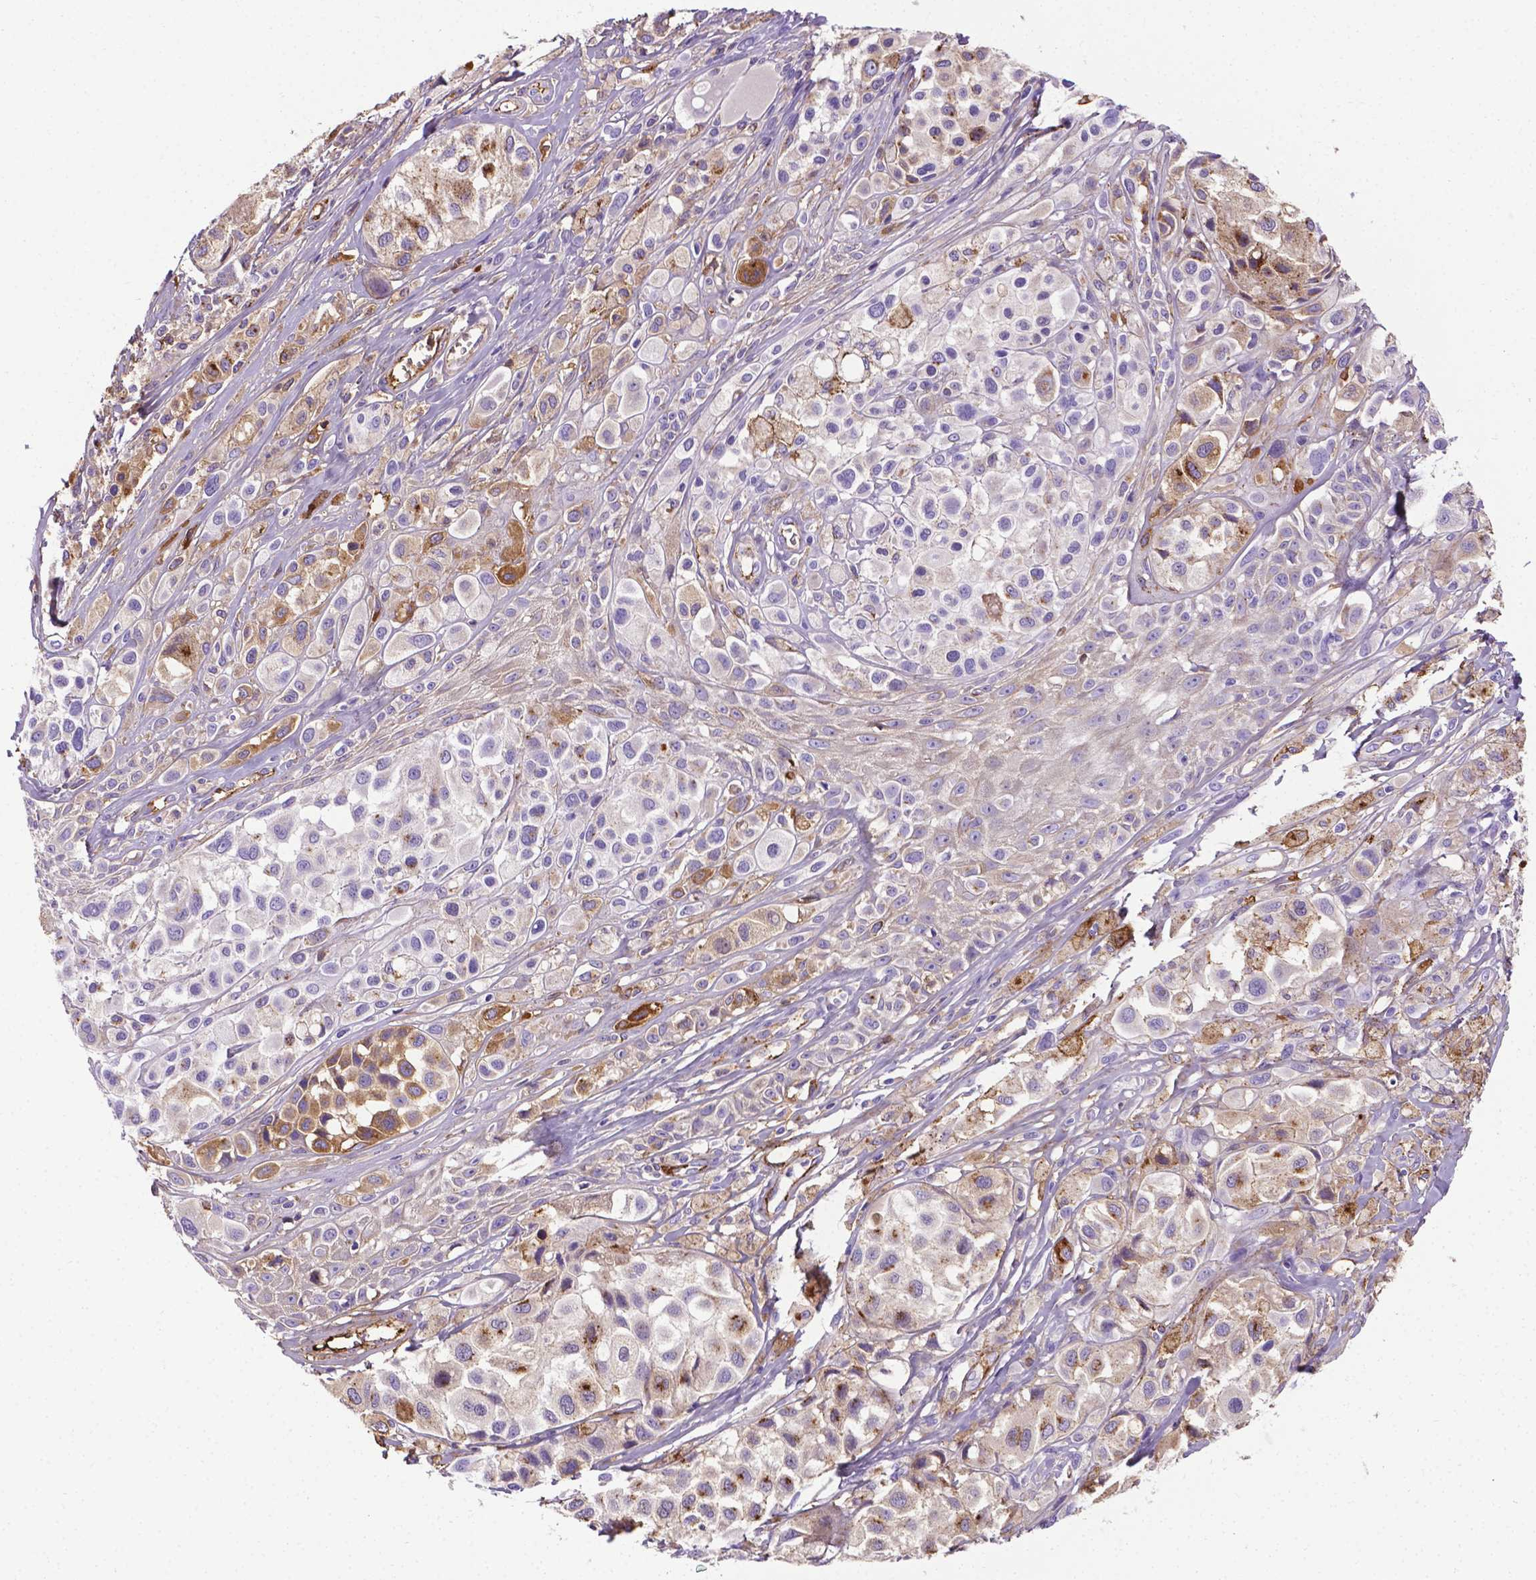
{"staining": {"intensity": "strong", "quantity": "<25%", "location": "cytoplasmic/membranous"}, "tissue": "melanoma", "cell_type": "Tumor cells", "image_type": "cancer", "snomed": [{"axis": "morphology", "description": "Malignant melanoma, NOS"}, {"axis": "topography", "description": "Skin"}], "caption": "DAB (3,3'-diaminobenzidine) immunohistochemical staining of human melanoma shows strong cytoplasmic/membranous protein staining in about <25% of tumor cells. Using DAB (3,3'-diaminobenzidine) (brown) and hematoxylin (blue) stains, captured at high magnification using brightfield microscopy.", "gene": "APOE", "patient": {"sex": "male", "age": 77}}